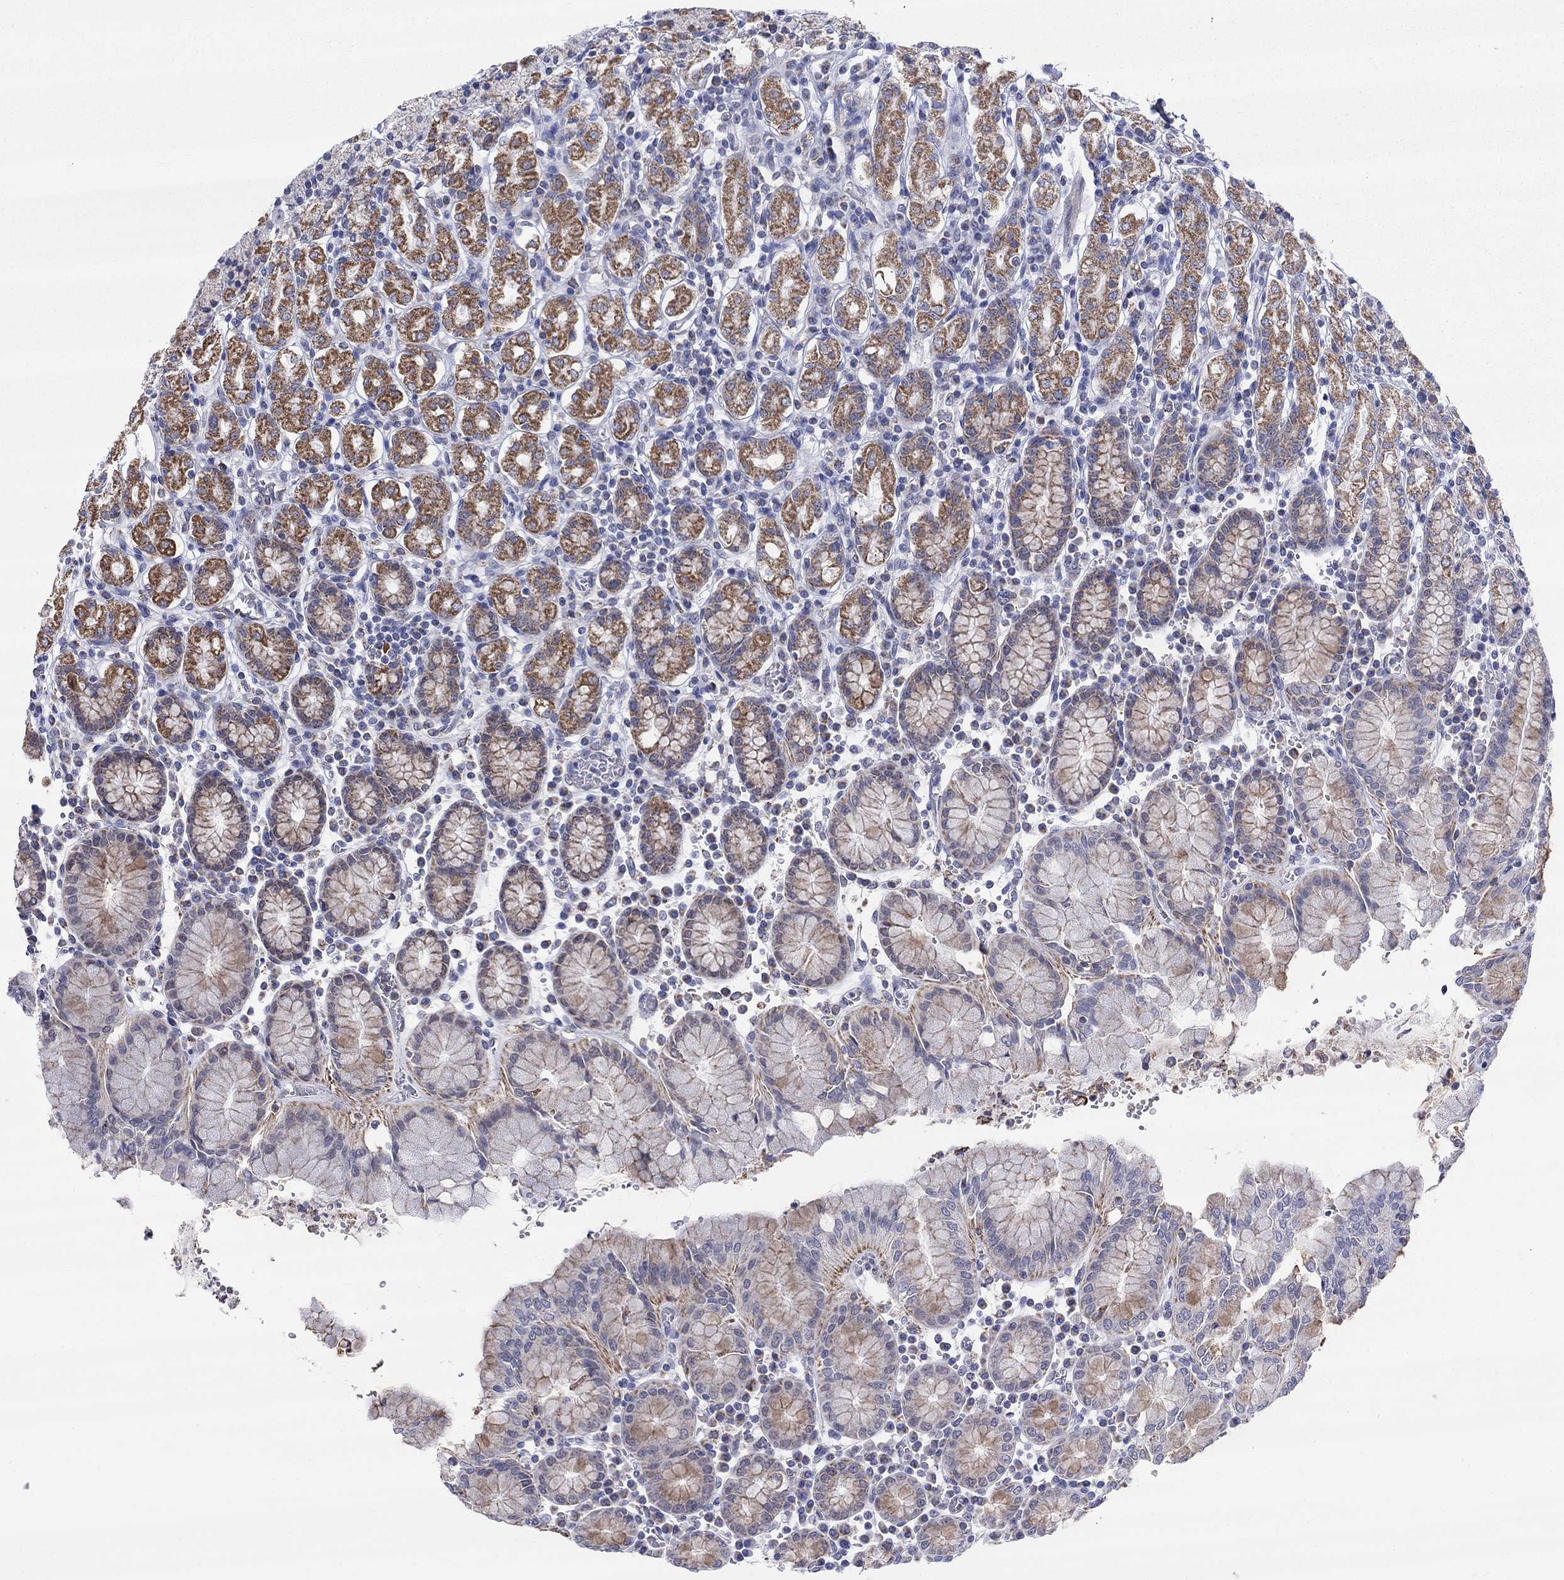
{"staining": {"intensity": "strong", "quantity": "<25%", "location": "cytoplasmic/membranous"}, "tissue": "stomach", "cell_type": "Glandular cells", "image_type": "normal", "snomed": [{"axis": "morphology", "description": "Normal tissue, NOS"}, {"axis": "topography", "description": "Stomach, upper"}, {"axis": "topography", "description": "Stomach"}], "caption": "DAB (3,3'-diaminobenzidine) immunohistochemical staining of unremarkable stomach displays strong cytoplasmic/membranous protein positivity in about <25% of glandular cells. (Stains: DAB in brown, nuclei in blue, Microscopy: brightfield microscopy at high magnification).", "gene": "KISS1R", "patient": {"sex": "male", "age": 62}}